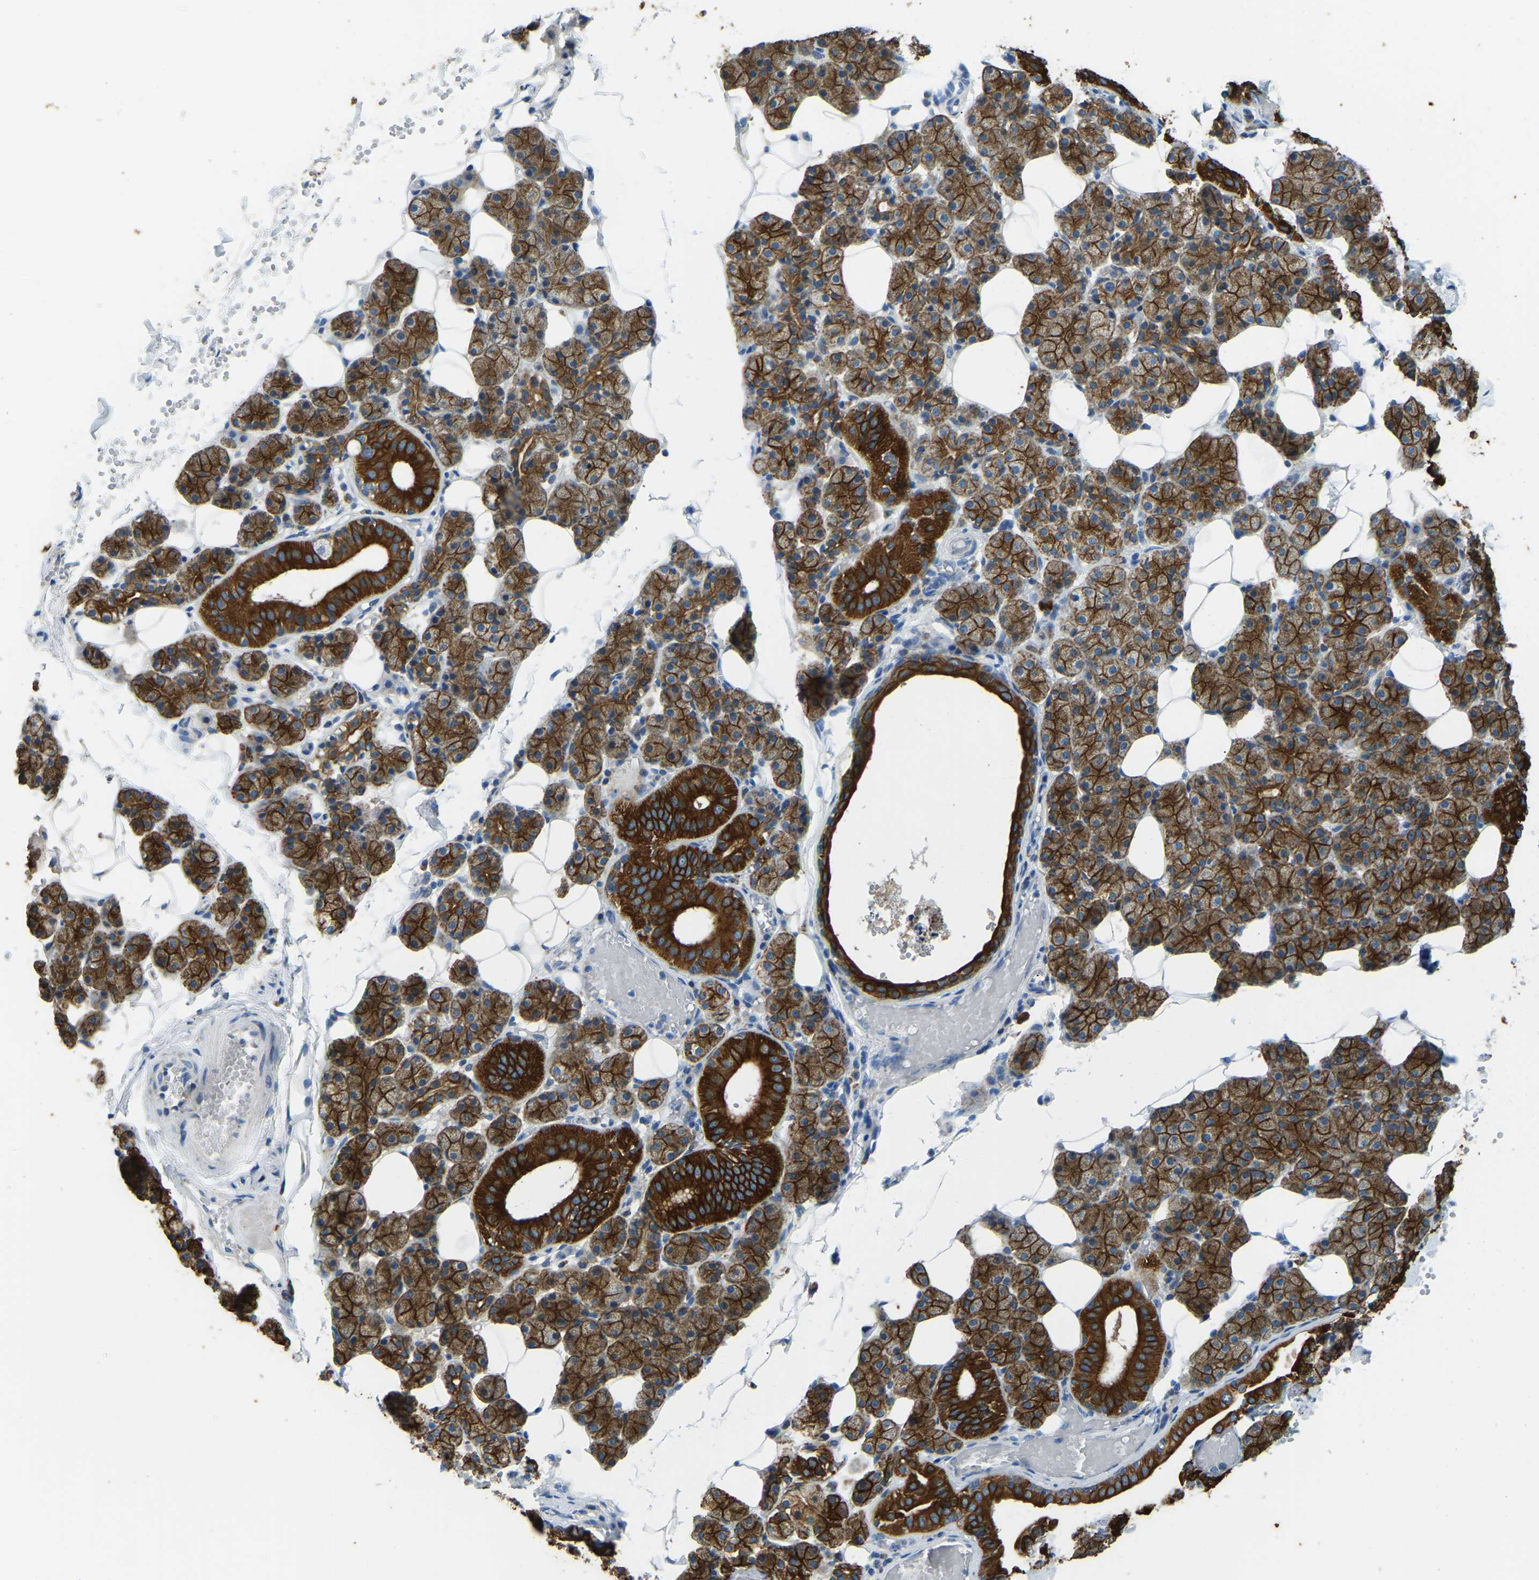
{"staining": {"intensity": "strong", "quantity": ">75%", "location": "cytoplasmic/membranous"}, "tissue": "salivary gland", "cell_type": "Glandular cells", "image_type": "normal", "snomed": [{"axis": "morphology", "description": "Normal tissue, NOS"}, {"axis": "topography", "description": "Salivary gland"}], "caption": "Salivary gland was stained to show a protein in brown. There is high levels of strong cytoplasmic/membranous staining in about >75% of glandular cells.", "gene": "ZNF200", "patient": {"sex": "female", "age": 33}}